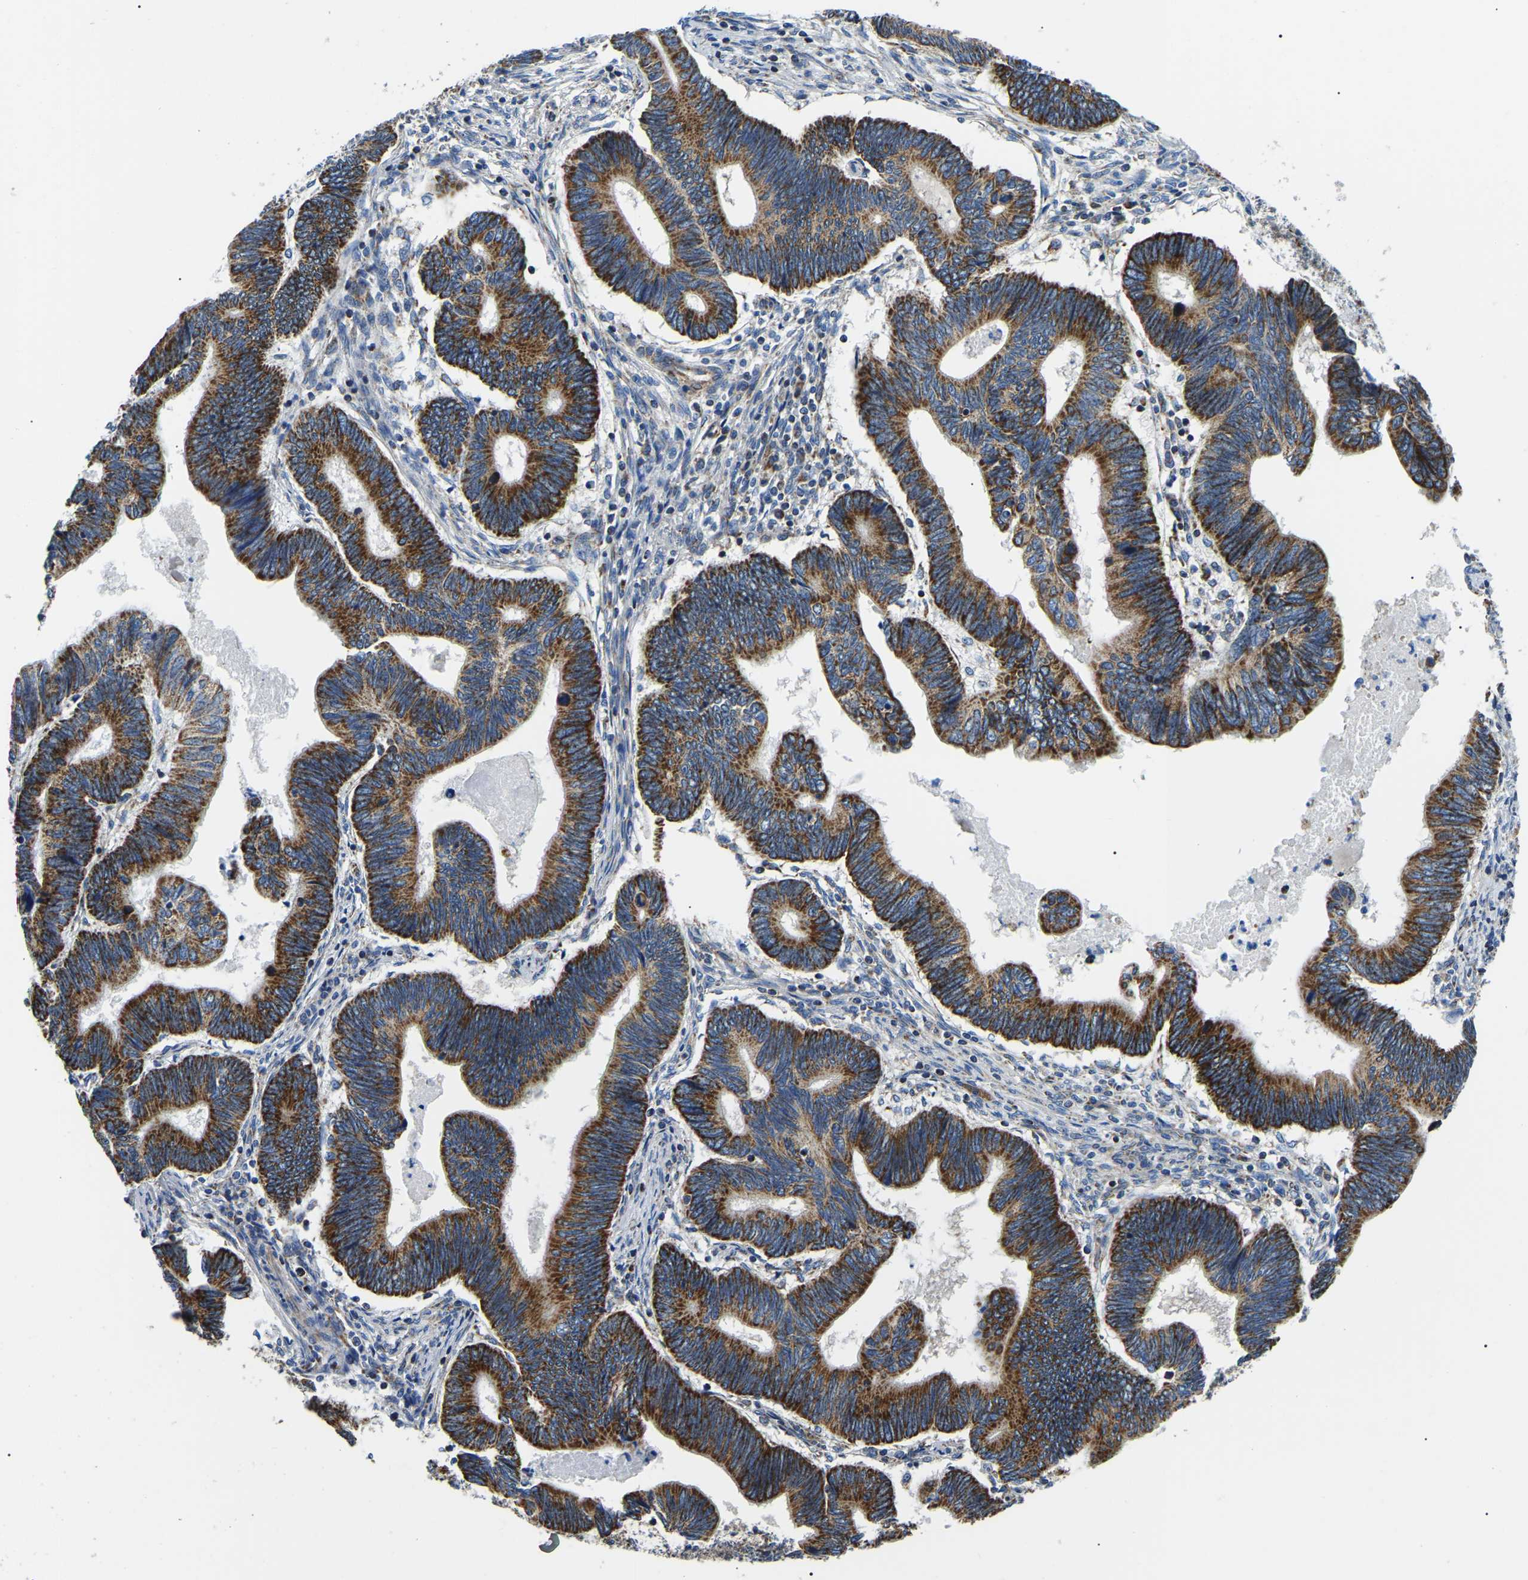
{"staining": {"intensity": "strong", "quantity": ">75%", "location": "cytoplasmic/membranous"}, "tissue": "pancreatic cancer", "cell_type": "Tumor cells", "image_type": "cancer", "snomed": [{"axis": "morphology", "description": "Adenocarcinoma, NOS"}, {"axis": "topography", "description": "Pancreas"}], "caption": "Human pancreatic cancer stained for a protein (brown) reveals strong cytoplasmic/membranous positive positivity in approximately >75% of tumor cells.", "gene": "PPM1E", "patient": {"sex": "female", "age": 70}}